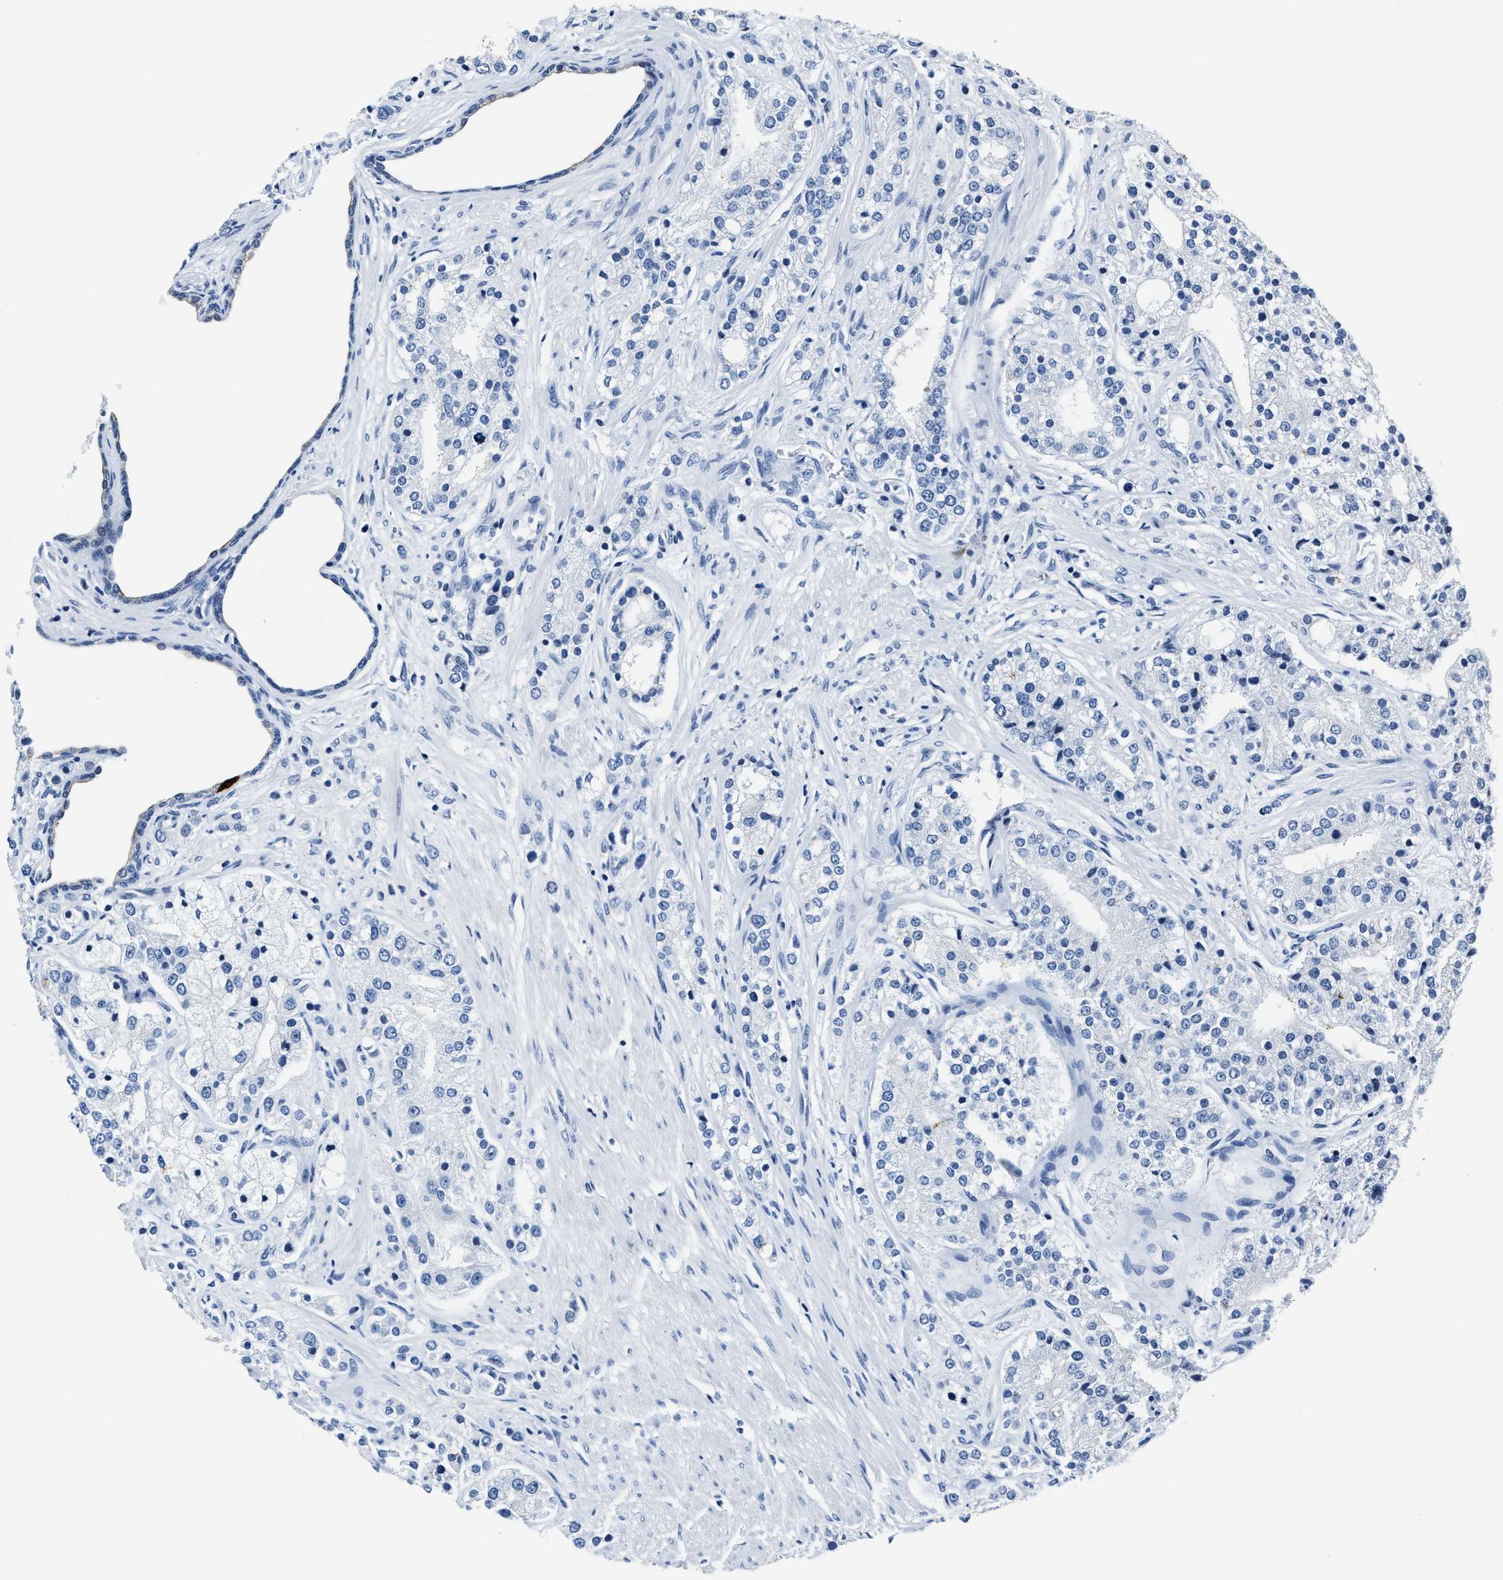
{"staining": {"intensity": "negative", "quantity": "none", "location": "none"}, "tissue": "prostate cancer", "cell_type": "Tumor cells", "image_type": "cancer", "snomed": [{"axis": "morphology", "description": "Adenocarcinoma, High grade"}, {"axis": "topography", "description": "Prostate"}], "caption": "Tumor cells show no significant expression in prostate cancer (adenocarcinoma (high-grade)).", "gene": "ASZ1", "patient": {"sex": "male", "age": 50}}